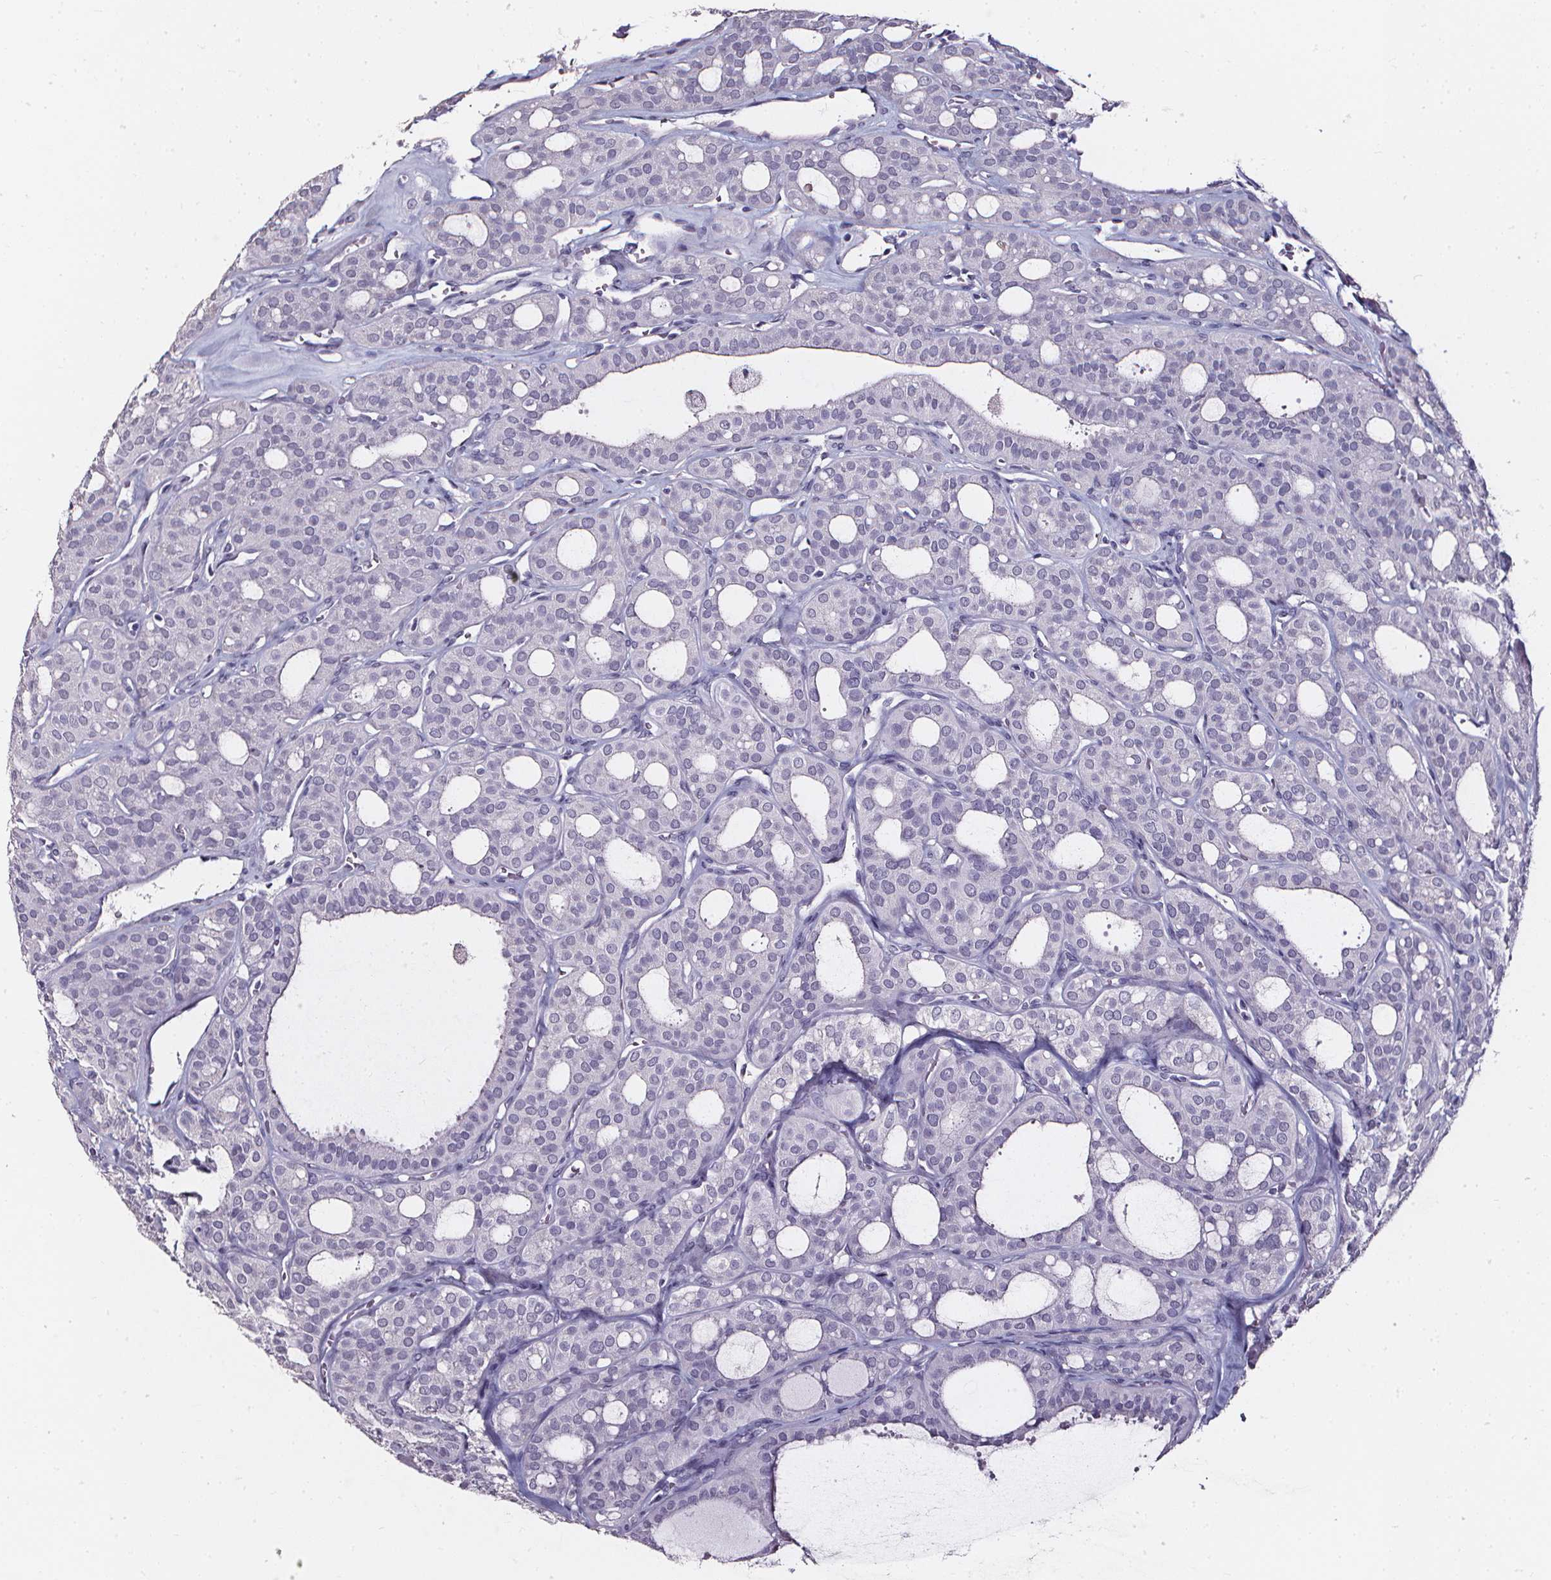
{"staining": {"intensity": "negative", "quantity": "none", "location": "none"}, "tissue": "thyroid cancer", "cell_type": "Tumor cells", "image_type": "cancer", "snomed": [{"axis": "morphology", "description": "Follicular adenoma carcinoma, NOS"}, {"axis": "topography", "description": "Thyroid gland"}], "caption": "Immunohistochemistry image of neoplastic tissue: human thyroid cancer (follicular adenoma carcinoma) stained with DAB (3,3'-diaminobenzidine) reveals no significant protein staining in tumor cells.", "gene": "DEFA5", "patient": {"sex": "male", "age": 75}}